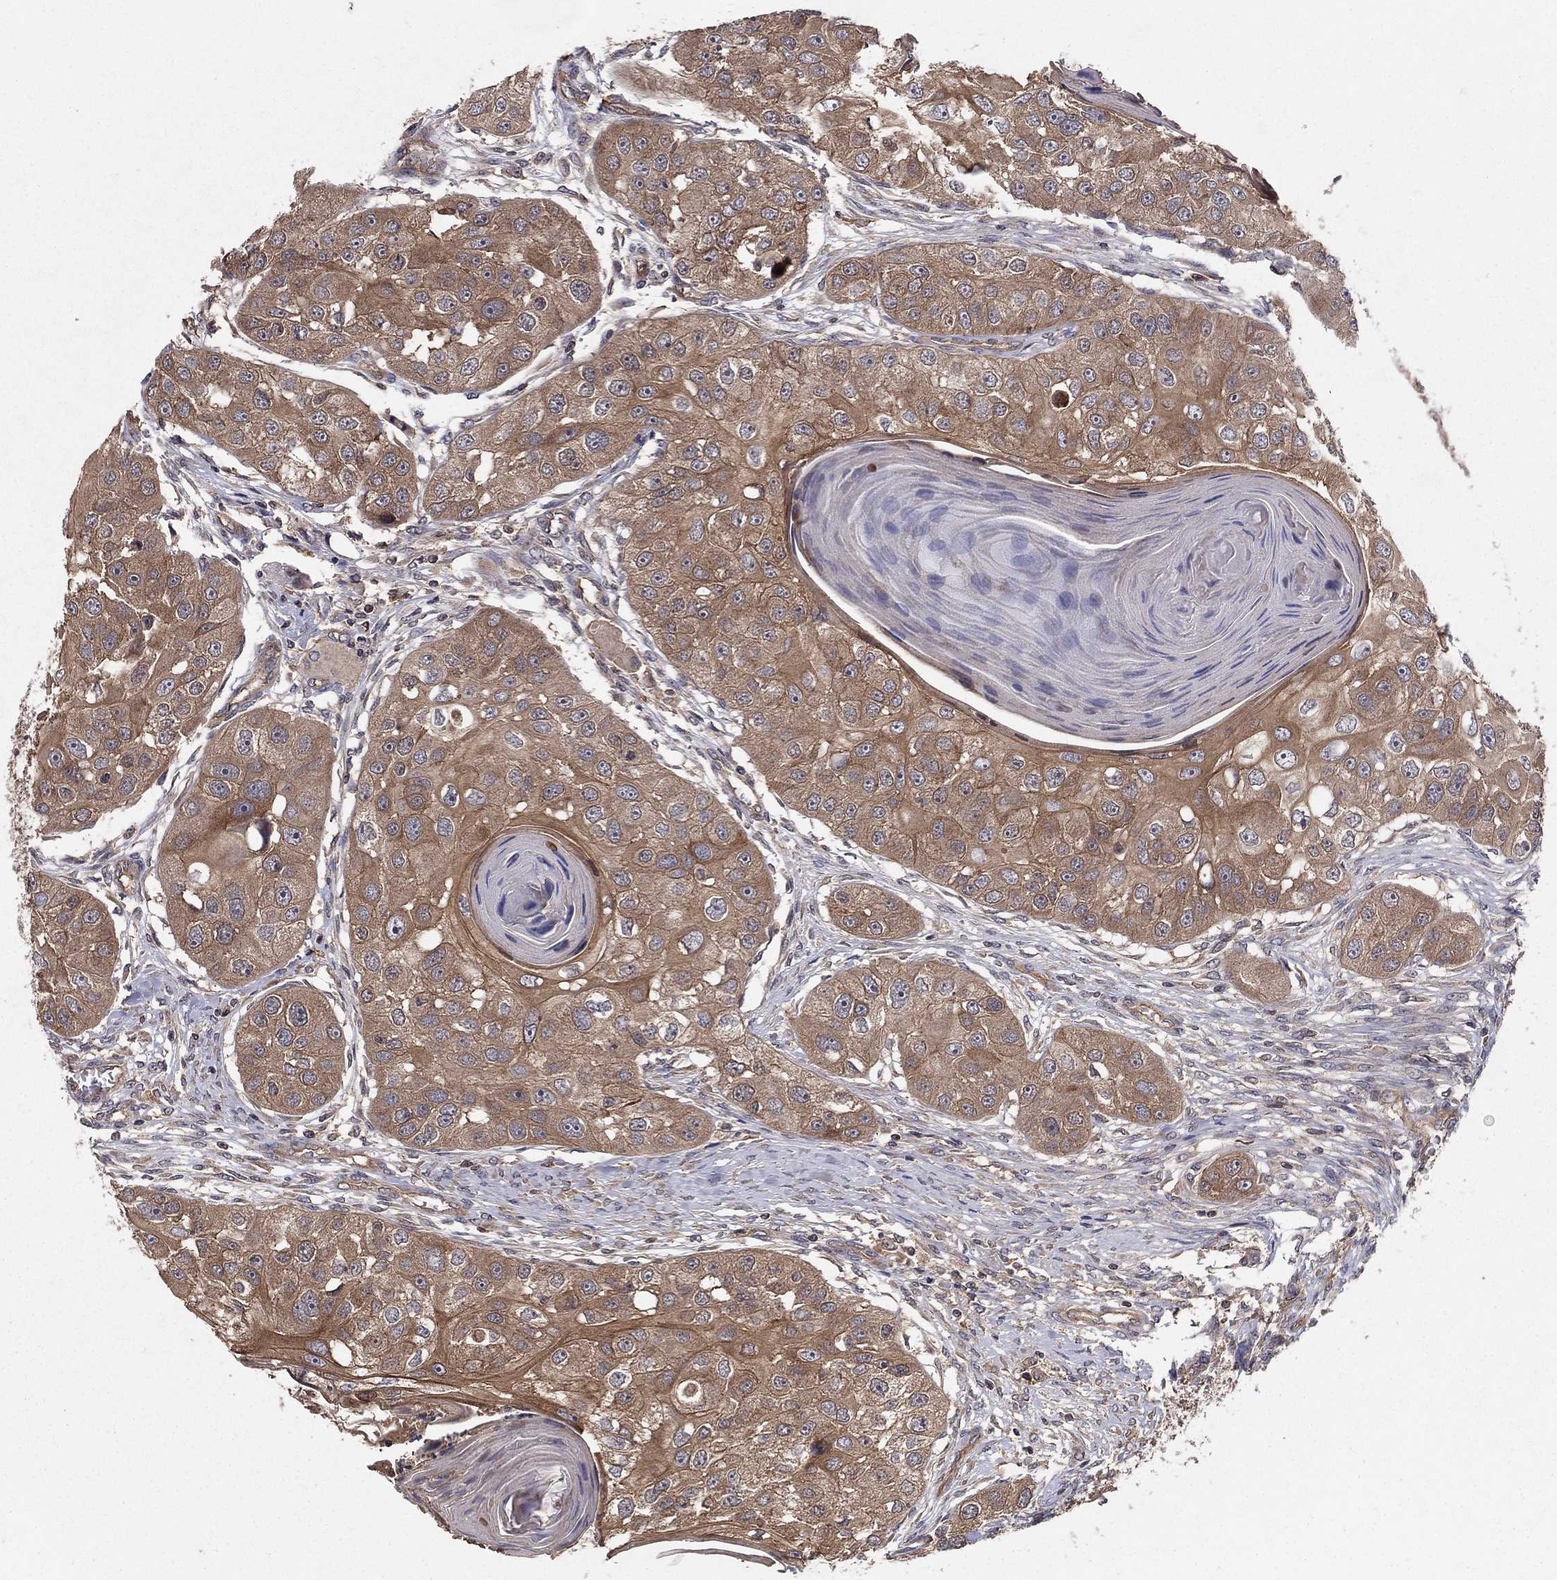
{"staining": {"intensity": "moderate", "quantity": "25%-75%", "location": "cytoplasmic/membranous"}, "tissue": "head and neck cancer", "cell_type": "Tumor cells", "image_type": "cancer", "snomed": [{"axis": "morphology", "description": "Normal tissue, NOS"}, {"axis": "morphology", "description": "Squamous cell carcinoma, NOS"}, {"axis": "topography", "description": "Skeletal muscle"}, {"axis": "topography", "description": "Head-Neck"}], "caption": "Immunohistochemical staining of head and neck cancer displays moderate cytoplasmic/membranous protein expression in approximately 25%-75% of tumor cells.", "gene": "BMERB1", "patient": {"sex": "male", "age": 51}}